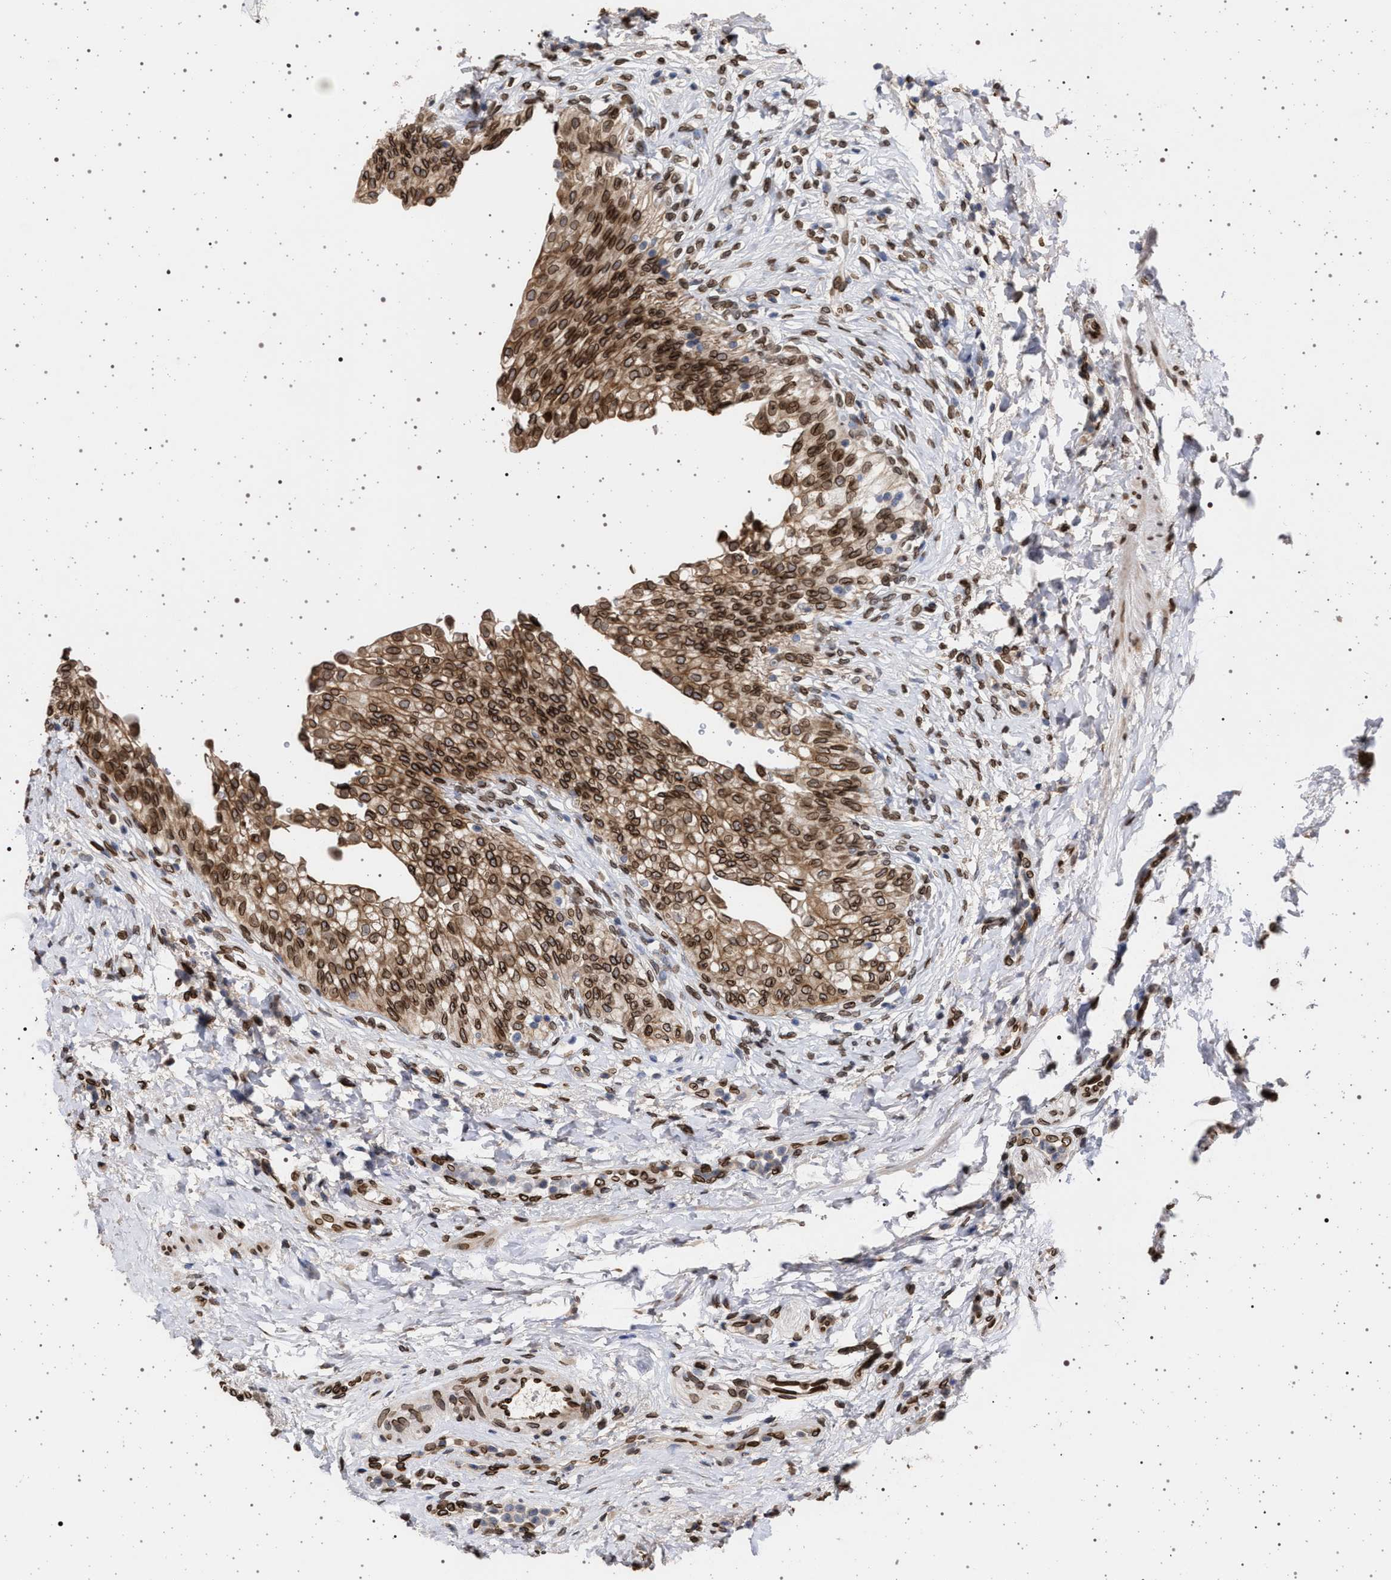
{"staining": {"intensity": "moderate", "quantity": ">75%", "location": "cytoplasmic/membranous,nuclear"}, "tissue": "urinary bladder", "cell_type": "Urothelial cells", "image_type": "normal", "snomed": [{"axis": "morphology", "description": "Urothelial carcinoma, High grade"}, {"axis": "topography", "description": "Urinary bladder"}], "caption": "A medium amount of moderate cytoplasmic/membranous,nuclear staining is present in approximately >75% of urothelial cells in normal urinary bladder.", "gene": "ING2", "patient": {"sex": "male", "age": 46}}